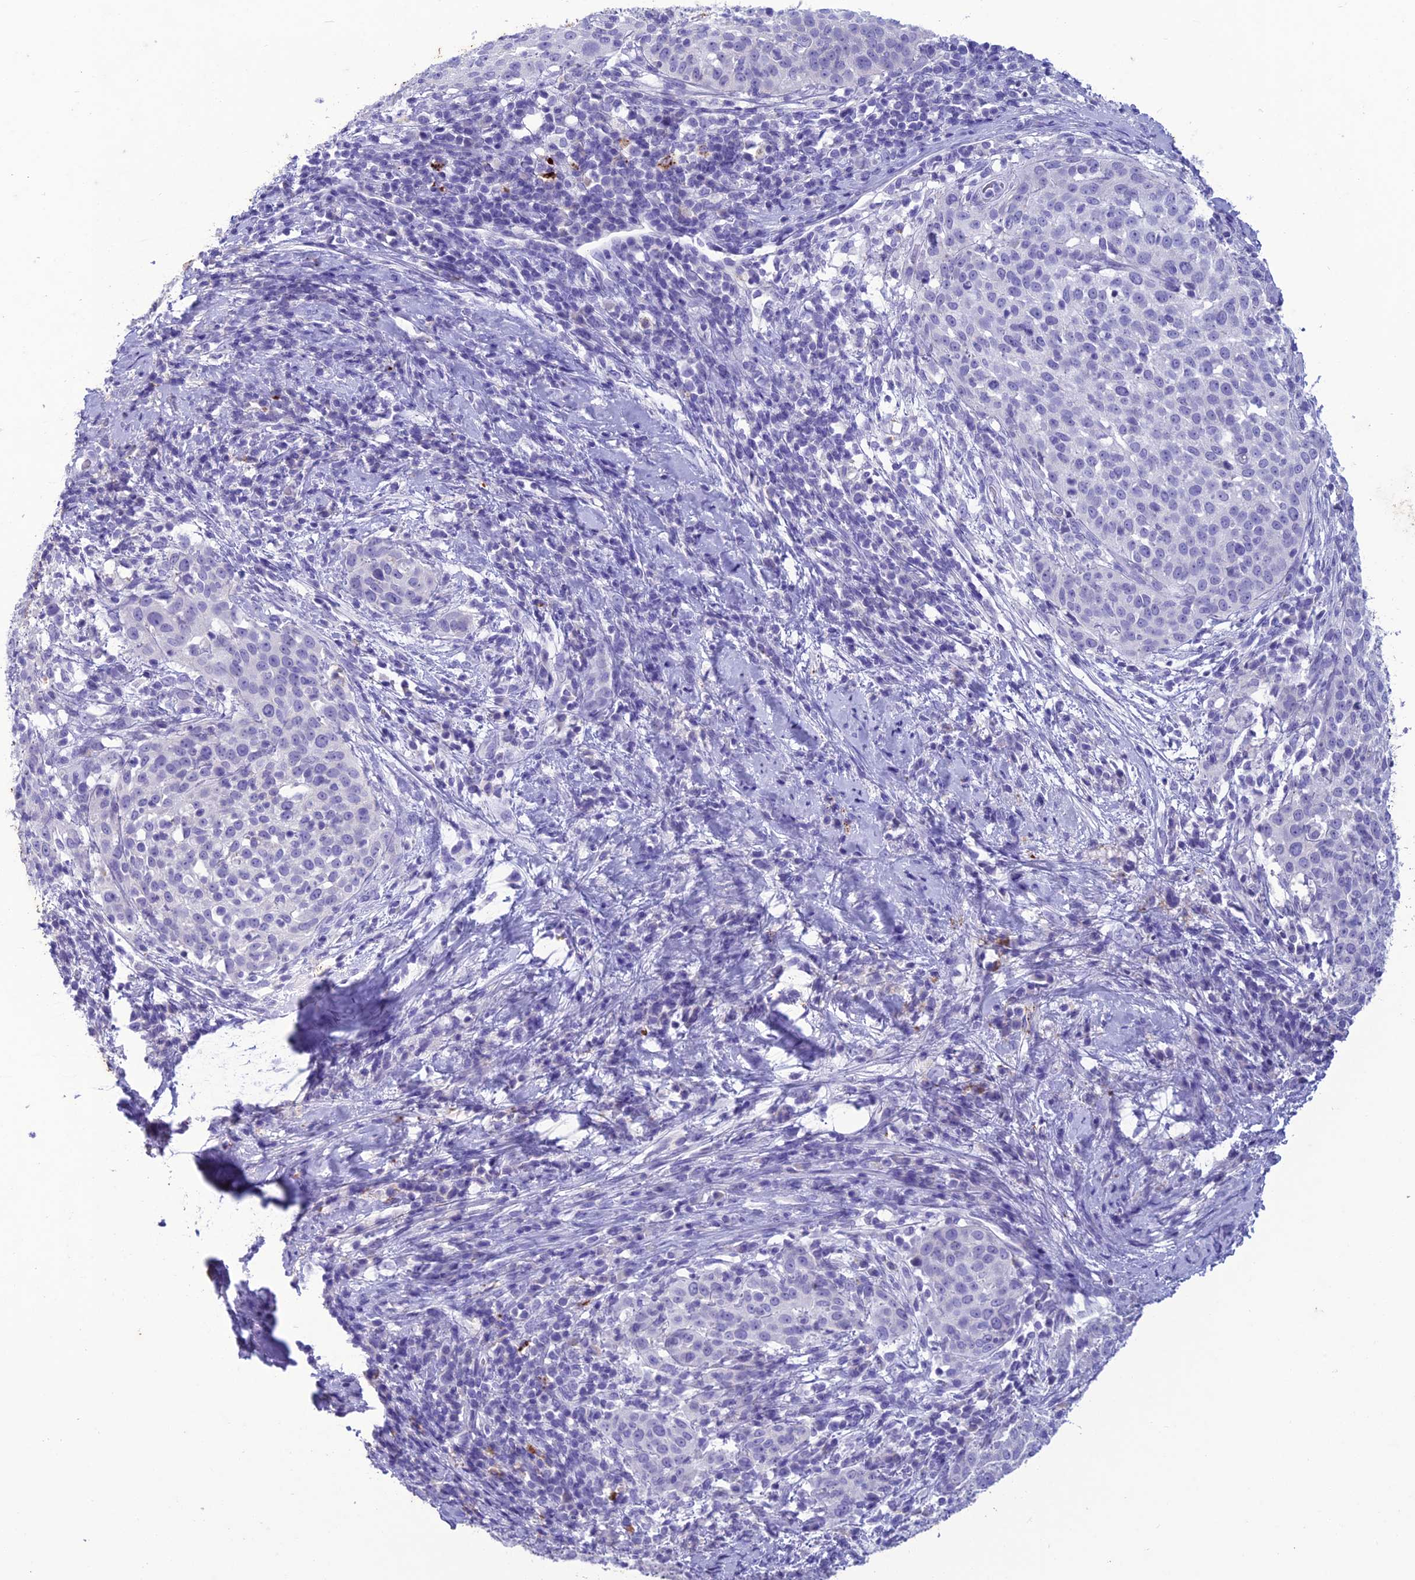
{"staining": {"intensity": "negative", "quantity": "none", "location": "none"}, "tissue": "cervical cancer", "cell_type": "Tumor cells", "image_type": "cancer", "snomed": [{"axis": "morphology", "description": "Squamous cell carcinoma, NOS"}, {"axis": "topography", "description": "Cervix"}], "caption": "Cervical cancer (squamous cell carcinoma) was stained to show a protein in brown. There is no significant staining in tumor cells.", "gene": "IFT172", "patient": {"sex": "female", "age": 57}}